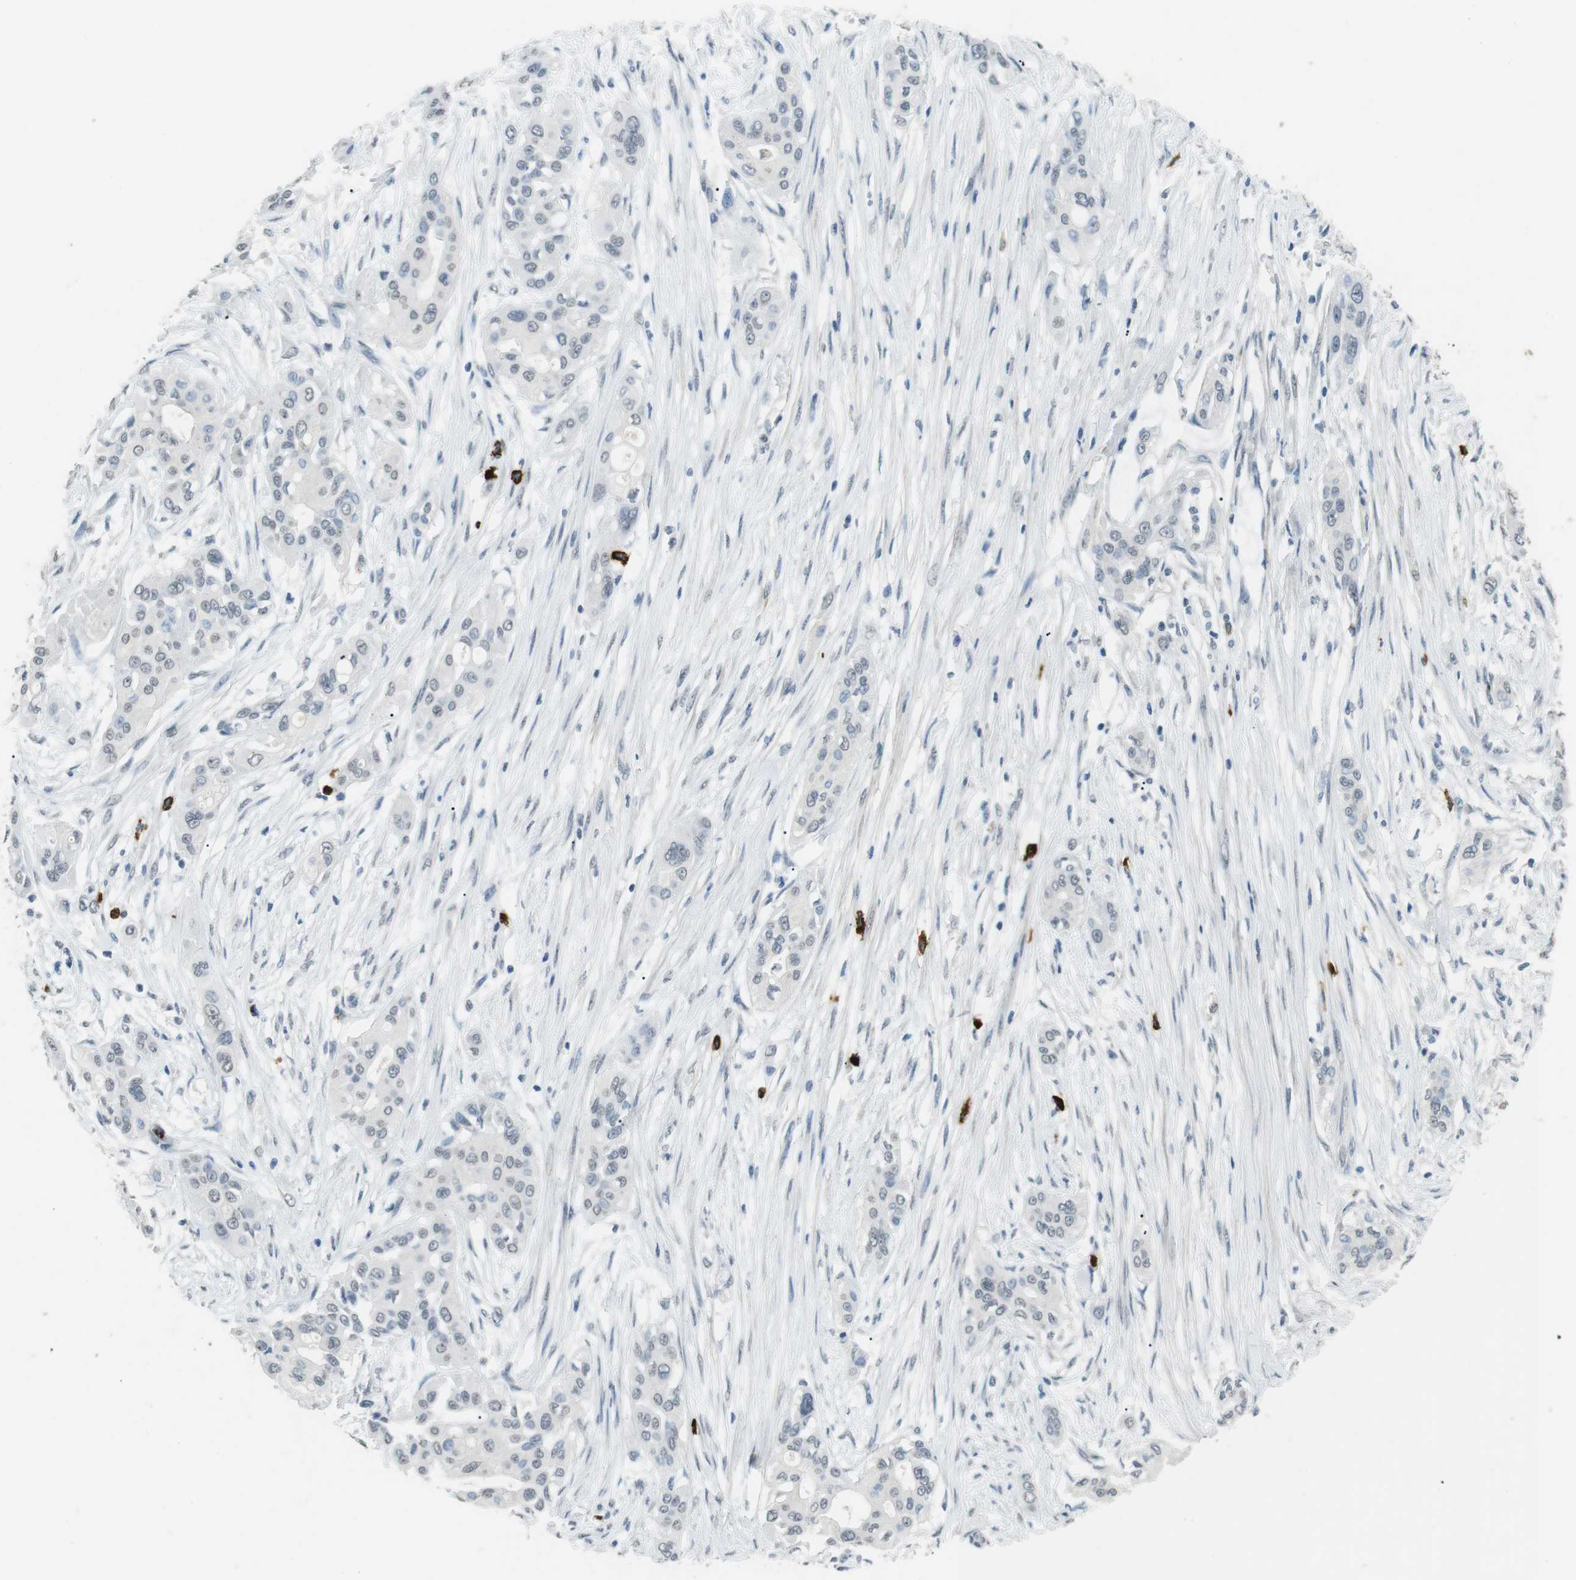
{"staining": {"intensity": "negative", "quantity": "none", "location": "none"}, "tissue": "pancreatic cancer", "cell_type": "Tumor cells", "image_type": "cancer", "snomed": [{"axis": "morphology", "description": "Adenocarcinoma, NOS"}, {"axis": "topography", "description": "Pancreas"}], "caption": "Human adenocarcinoma (pancreatic) stained for a protein using immunohistochemistry (IHC) exhibits no staining in tumor cells.", "gene": "GZMM", "patient": {"sex": "female", "age": 60}}